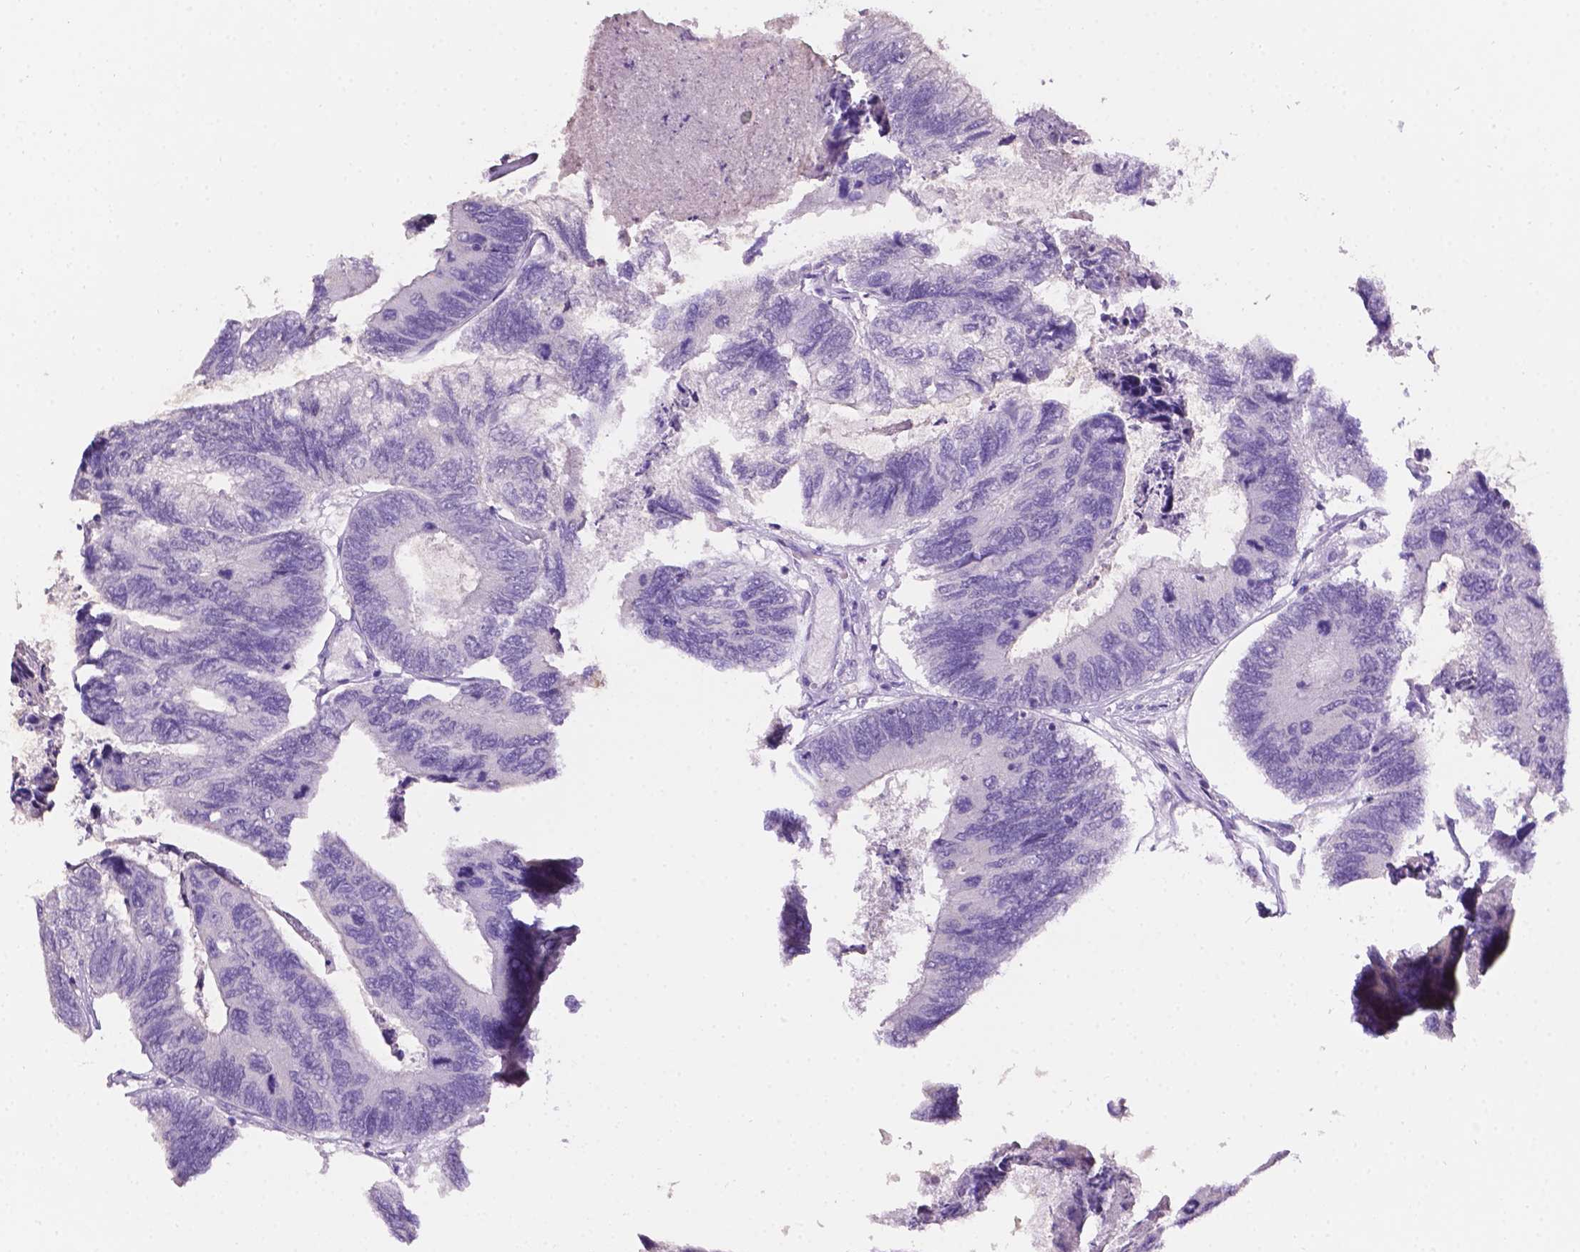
{"staining": {"intensity": "negative", "quantity": "none", "location": "none"}, "tissue": "colorectal cancer", "cell_type": "Tumor cells", "image_type": "cancer", "snomed": [{"axis": "morphology", "description": "Adenocarcinoma, NOS"}, {"axis": "topography", "description": "Colon"}], "caption": "The immunohistochemistry (IHC) micrograph has no significant staining in tumor cells of colorectal cancer (adenocarcinoma) tissue.", "gene": "TACSTD2", "patient": {"sex": "female", "age": 67}}